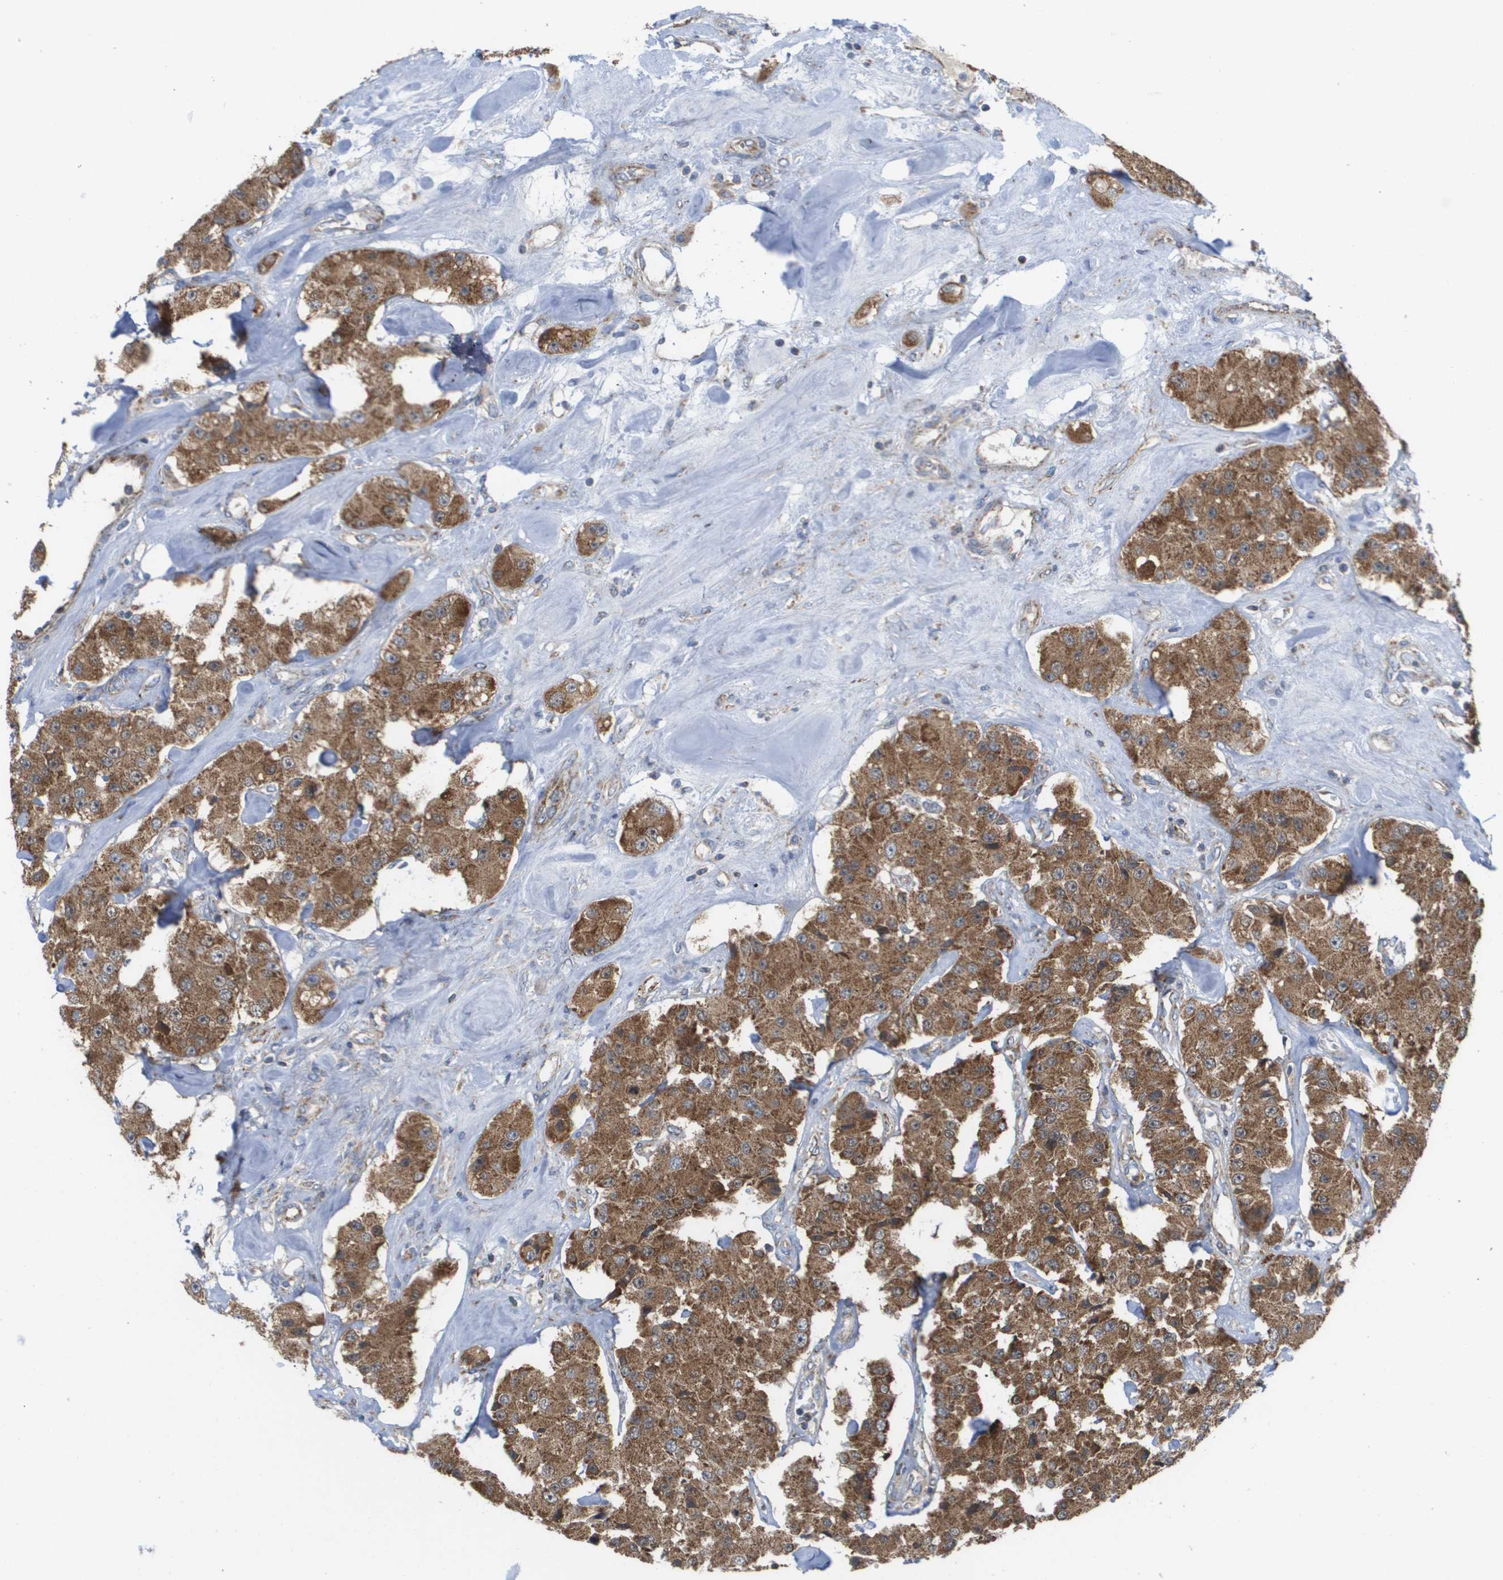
{"staining": {"intensity": "strong", "quantity": ">75%", "location": "cytoplasmic/membranous"}, "tissue": "carcinoid", "cell_type": "Tumor cells", "image_type": "cancer", "snomed": [{"axis": "morphology", "description": "Carcinoid, malignant, NOS"}, {"axis": "topography", "description": "Pancreas"}], "caption": "Immunohistochemistry (IHC) staining of carcinoid, which shows high levels of strong cytoplasmic/membranous staining in about >75% of tumor cells indicating strong cytoplasmic/membranous protein expression. The staining was performed using DAB (brown) for protein detection and nuclei were counterstained in hematoxylin (blue).", "gene": "FIS1", "patient": {"sex": "male", "age": 41}}